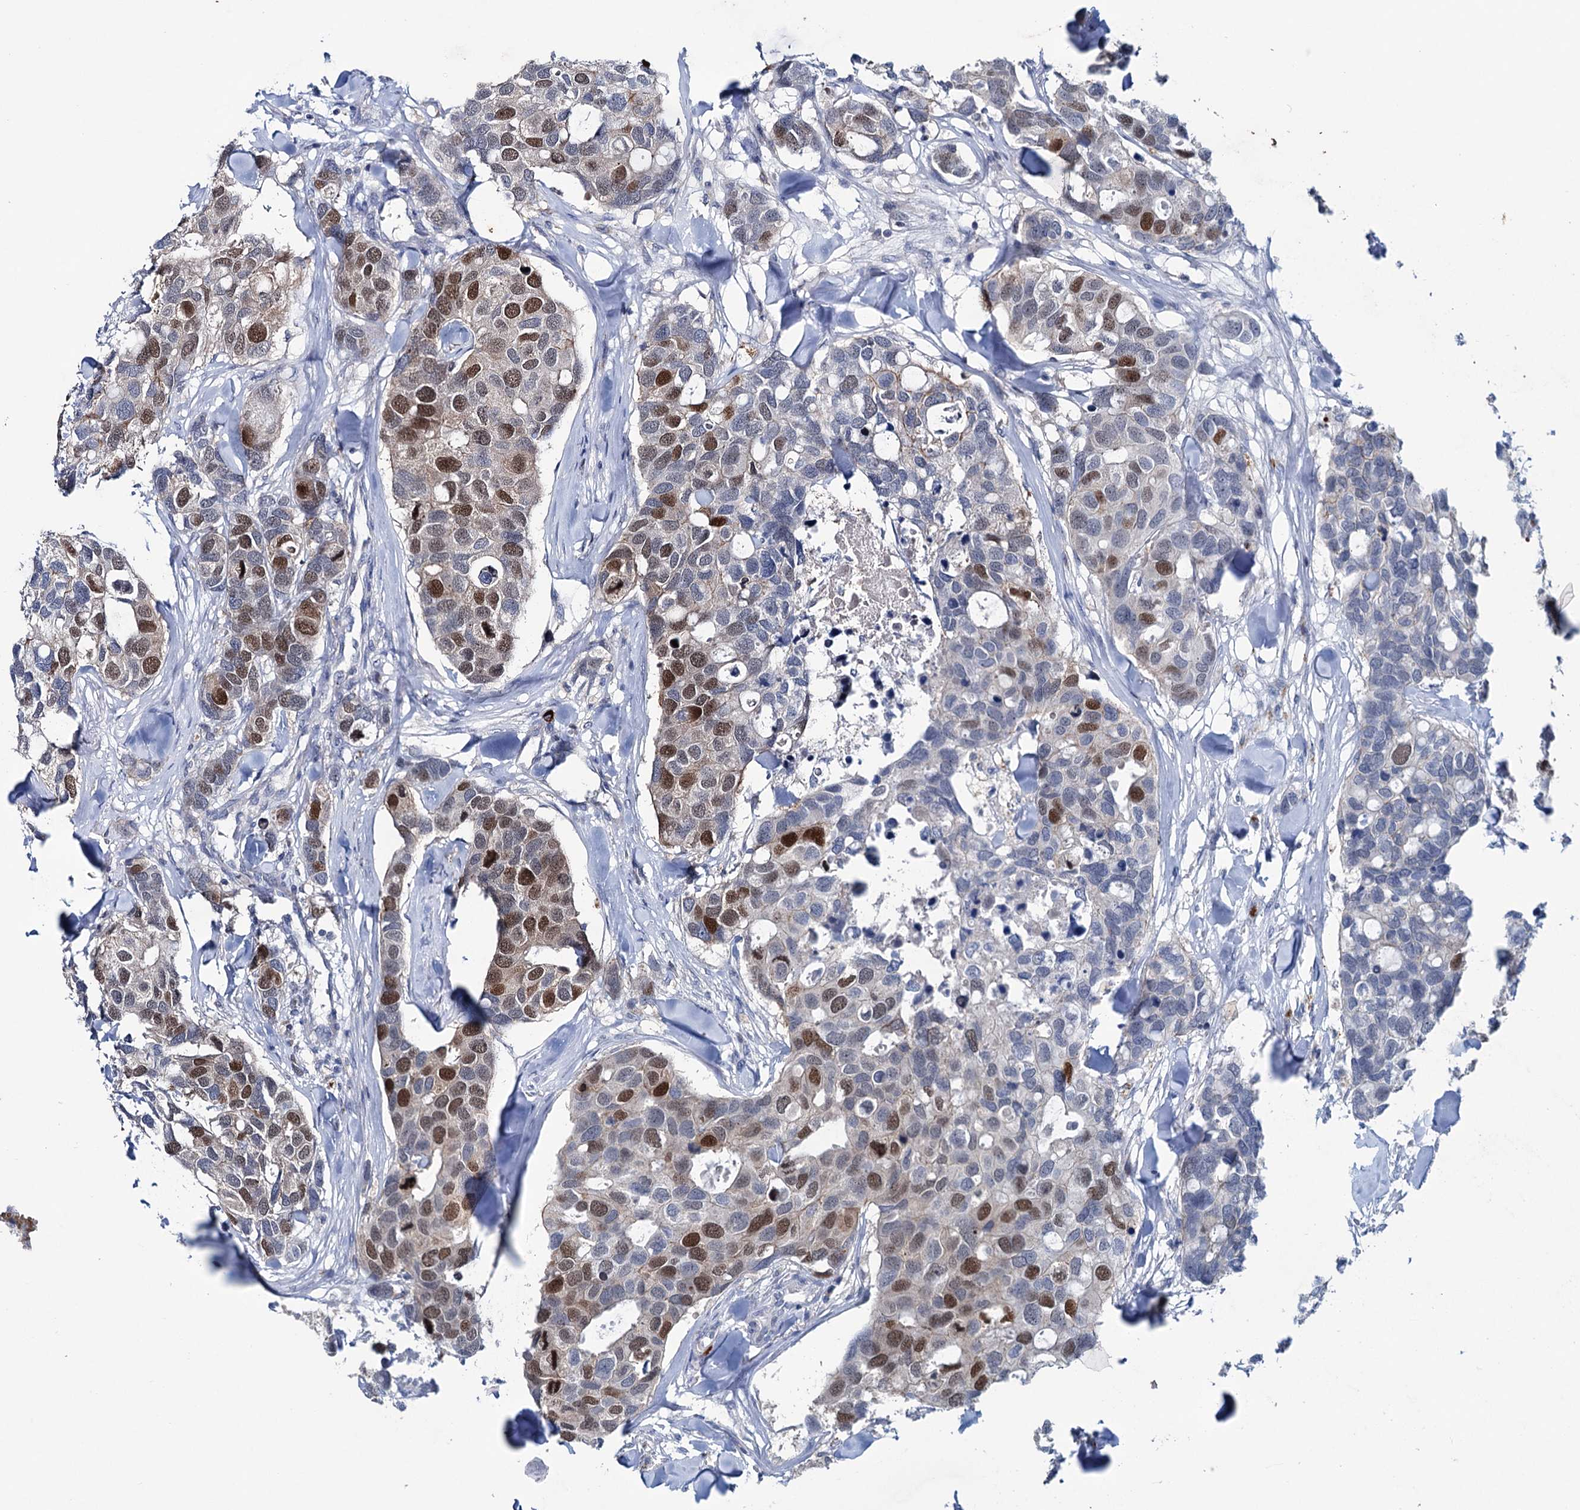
{"staining": {"intensity": "moderate", "quantity": "25%-75%", "location": "nuclear"}, "tissue": "breast cancer", "cell_type": "Tumor cells", "image_type": "cancer", "snomed": [{"axis": "morphology", "description": "Duct carcinoma"}, {"axis": "topography", "description": "Breast"}], "caption": "DAB immunohistochemical staining of human breast cancer (invasive ductal carcinoma) displays moderate nuclear protein staining in approximately 25%-75% of tumor cells. Ihc stains the protein of interest in brown and the nuclei are stained blue.", "gene": "FAM111B", "patient": {"sex": "female", "age": 83}}